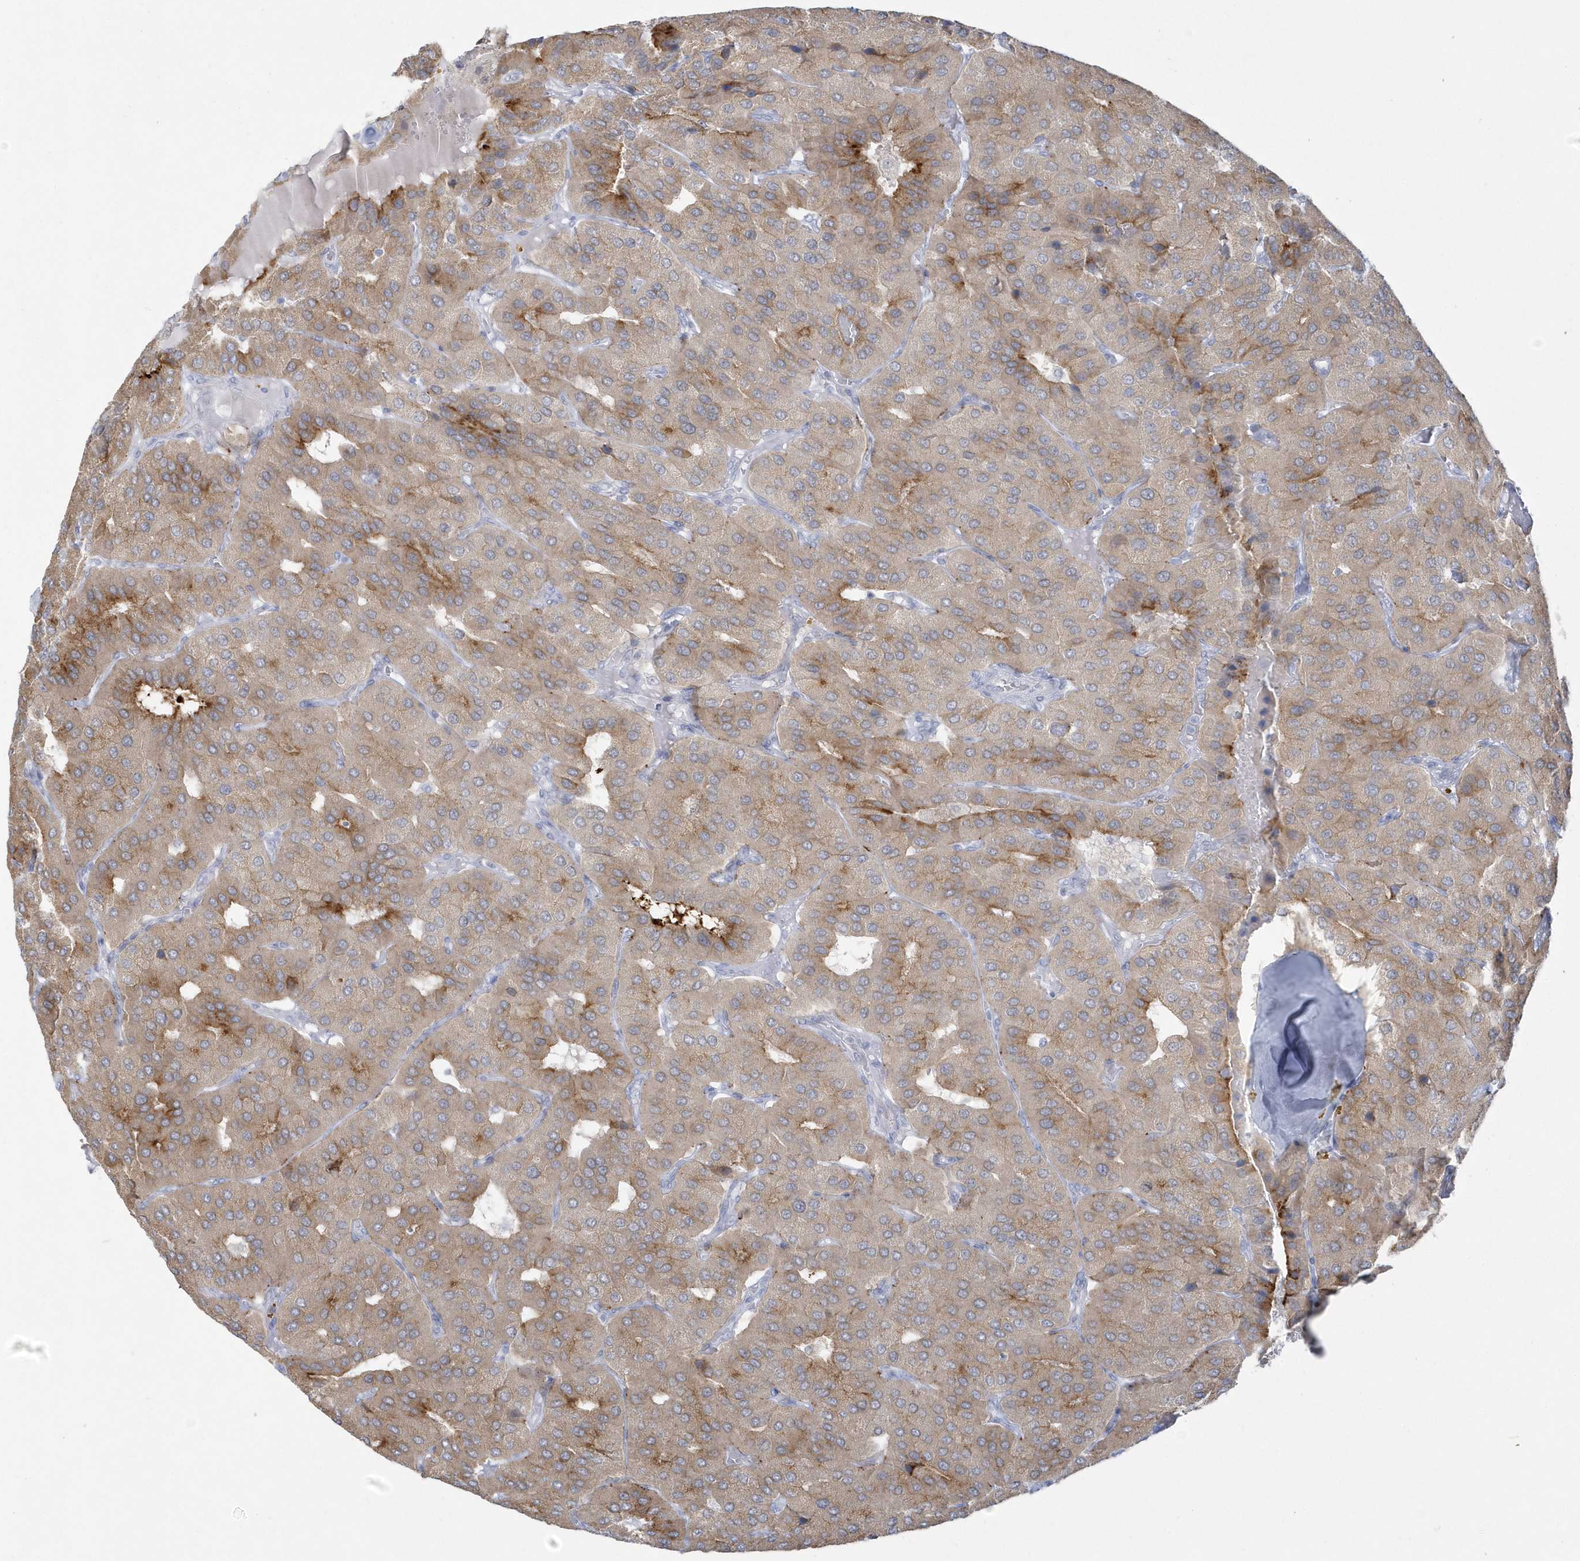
{"staining": {"intensity": "moderate", "quantity": "<25%", "location": "cytoplasmic/membranous"}, "tissue": "parathyroid gland", "cell_type": "Glandular cells", "image_type": "normal", "snomed": [{"axis": "morphology", "description": "Normal tissue, NOS"}, {"axis": "morphology", "description": "Adenoma, NOS"}, {"axis": "topography", "description": "Parathyroid gland"}], "caption": "IHC of normal human parathyroid gland displays low levels of moderate cytoplasmic/membranous staining in about <25% of glandular cells. (brown staining indicates protein expression, while blue staining denotes nuclei).", "gene": "PCBD1", "patient": {"sex": "female", "age": 86}}